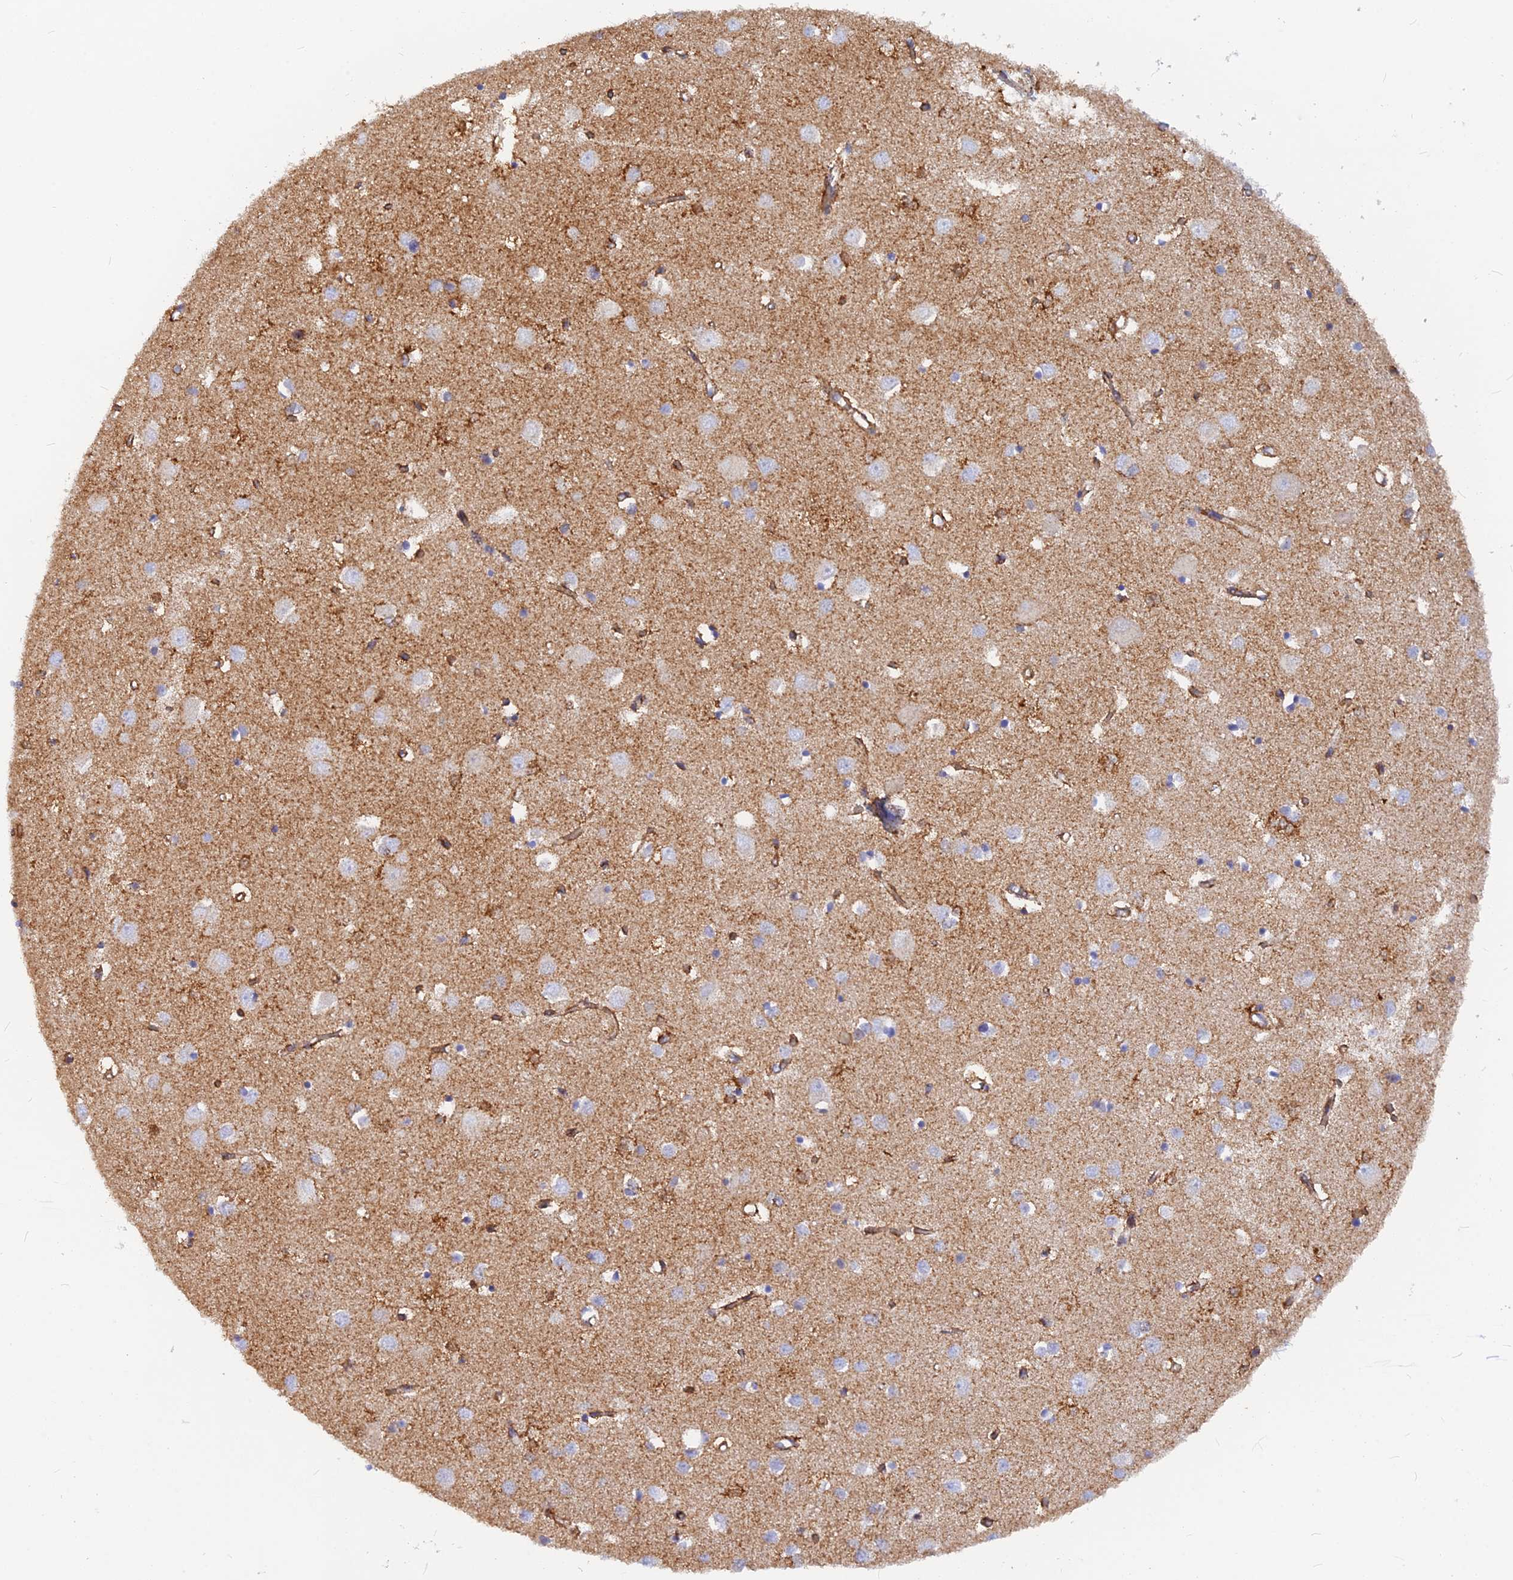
{"staining": {"intensity": "moderate", "quantity": ">75%", "location": "cytoplasmic/membranous"}, "tissue": "cerebral cortex", "cell_type": "Endothelial cells", "image_type": "normal", "snomed": [{"axis": "morphology", "description": "Normal tissue, NOS"}, {"axis": "topography", "description": "Cerebral cortex"}], "caption": "Immunohistochemistry (IHC) of benign human cerebral cortex displays medium levels of moderate cytoplasmic/membranous positivity in approximately >75% of endothelial cells. The staining is performed using DAB brown chromogen to label protein expression. The nuclei are counter-stained blue using hematoxylin.", "gene": "VSTM2L", "patient": {"sex": "female", "age": 64}}